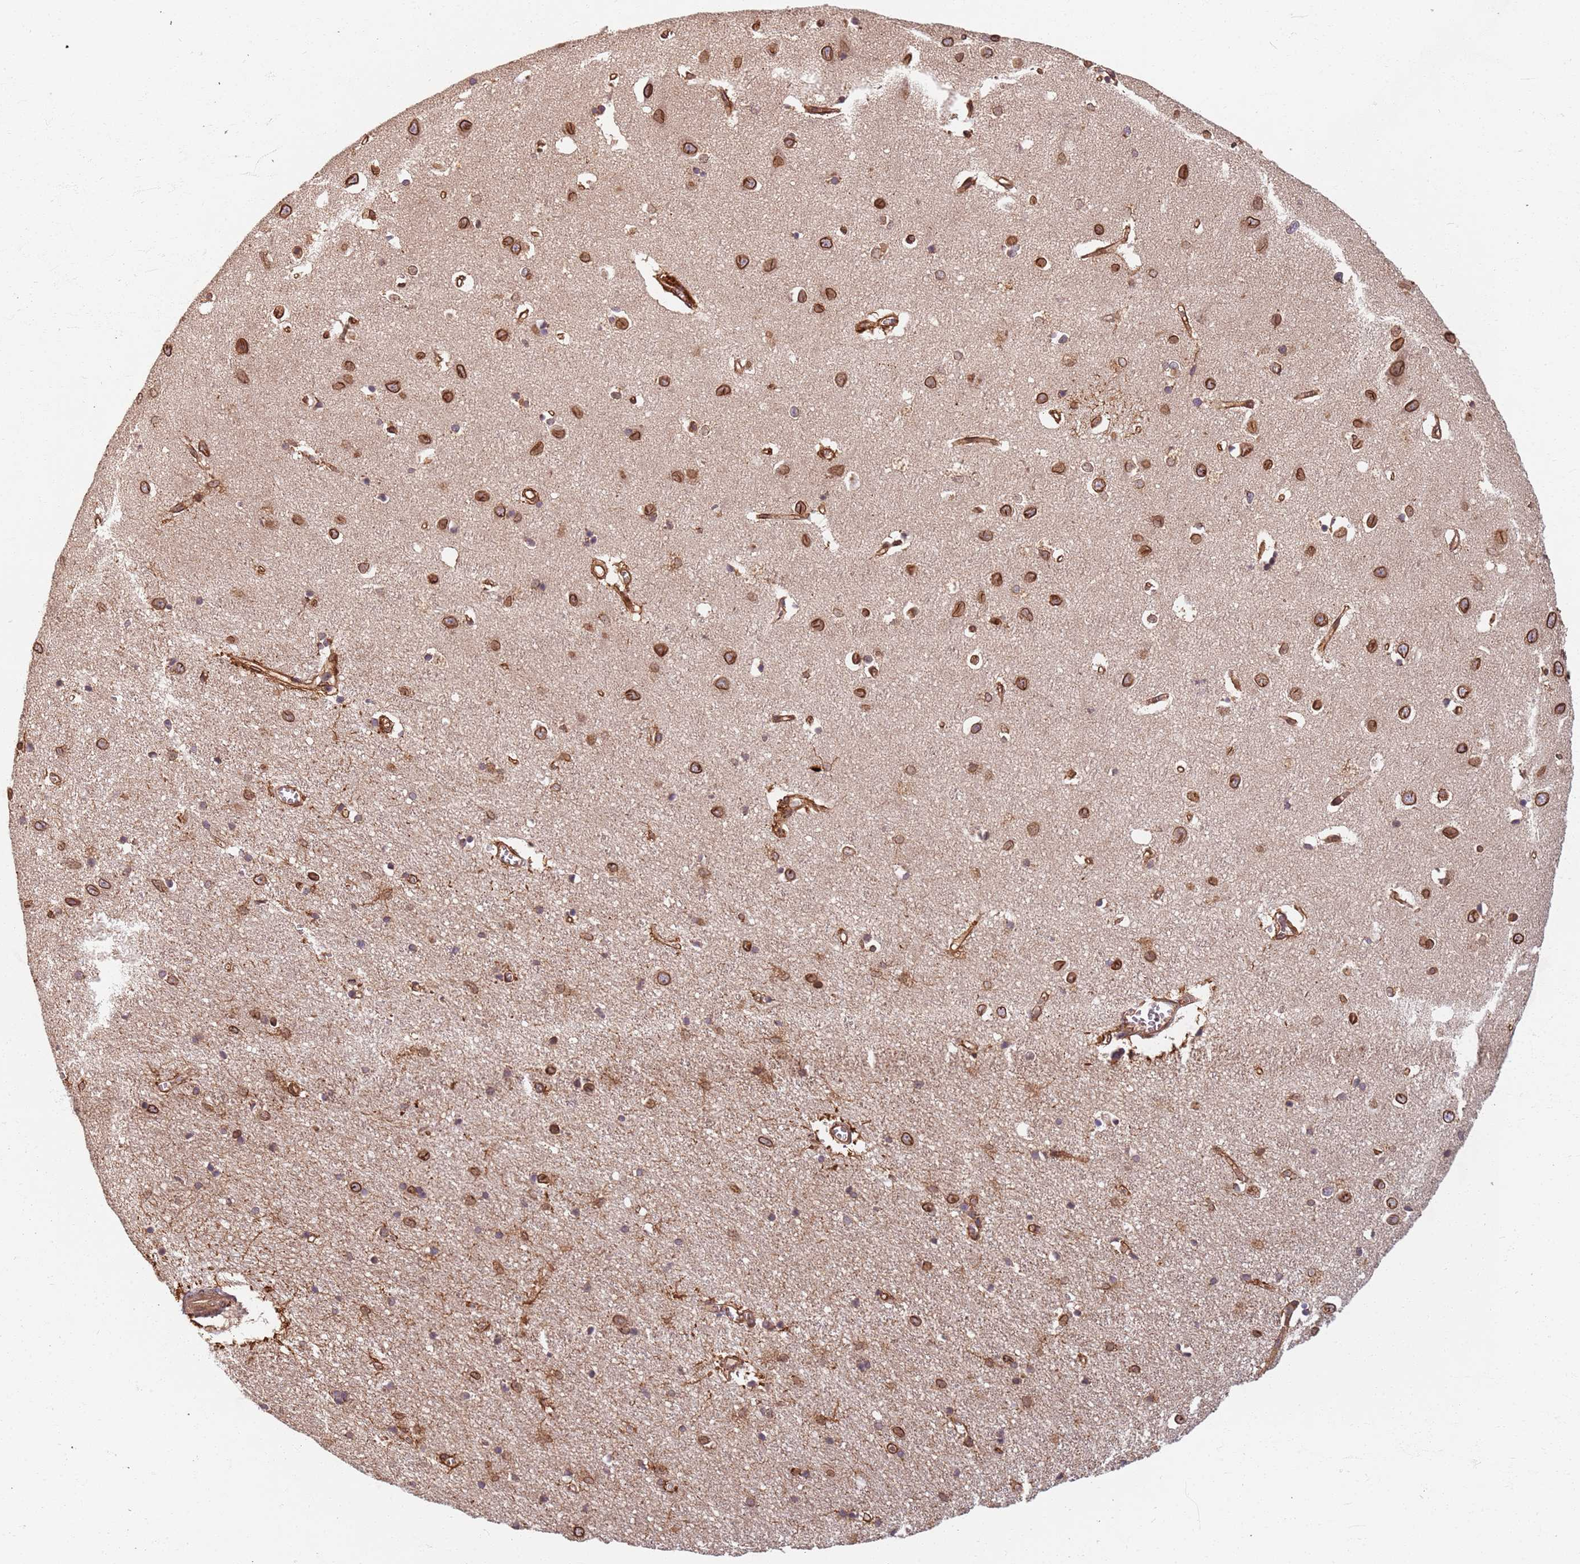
{"staining": {"intensity": "moderate", "quantity": ">75%", "location": "cytoplasmic/membranous,nuclear"}, "tissue": "cerebral cortex", "cell_type": "Endothelial cells", "image_type": "normal", "snomed": [{"axis": "morphology", "description": "Normal tissue, NOS"}, {"axis": "topography", "description": "Cerebral cortex"}], "caption": "Brown immunohistochemical staining in unremarkable human cerebral cortex displays moderate cytoplasmic/membranous,nuclear positivity in approximately >75% of endothelial cells.", "gene": "SDCCAG8", "patient": {"sex": "female", "age": 64}}